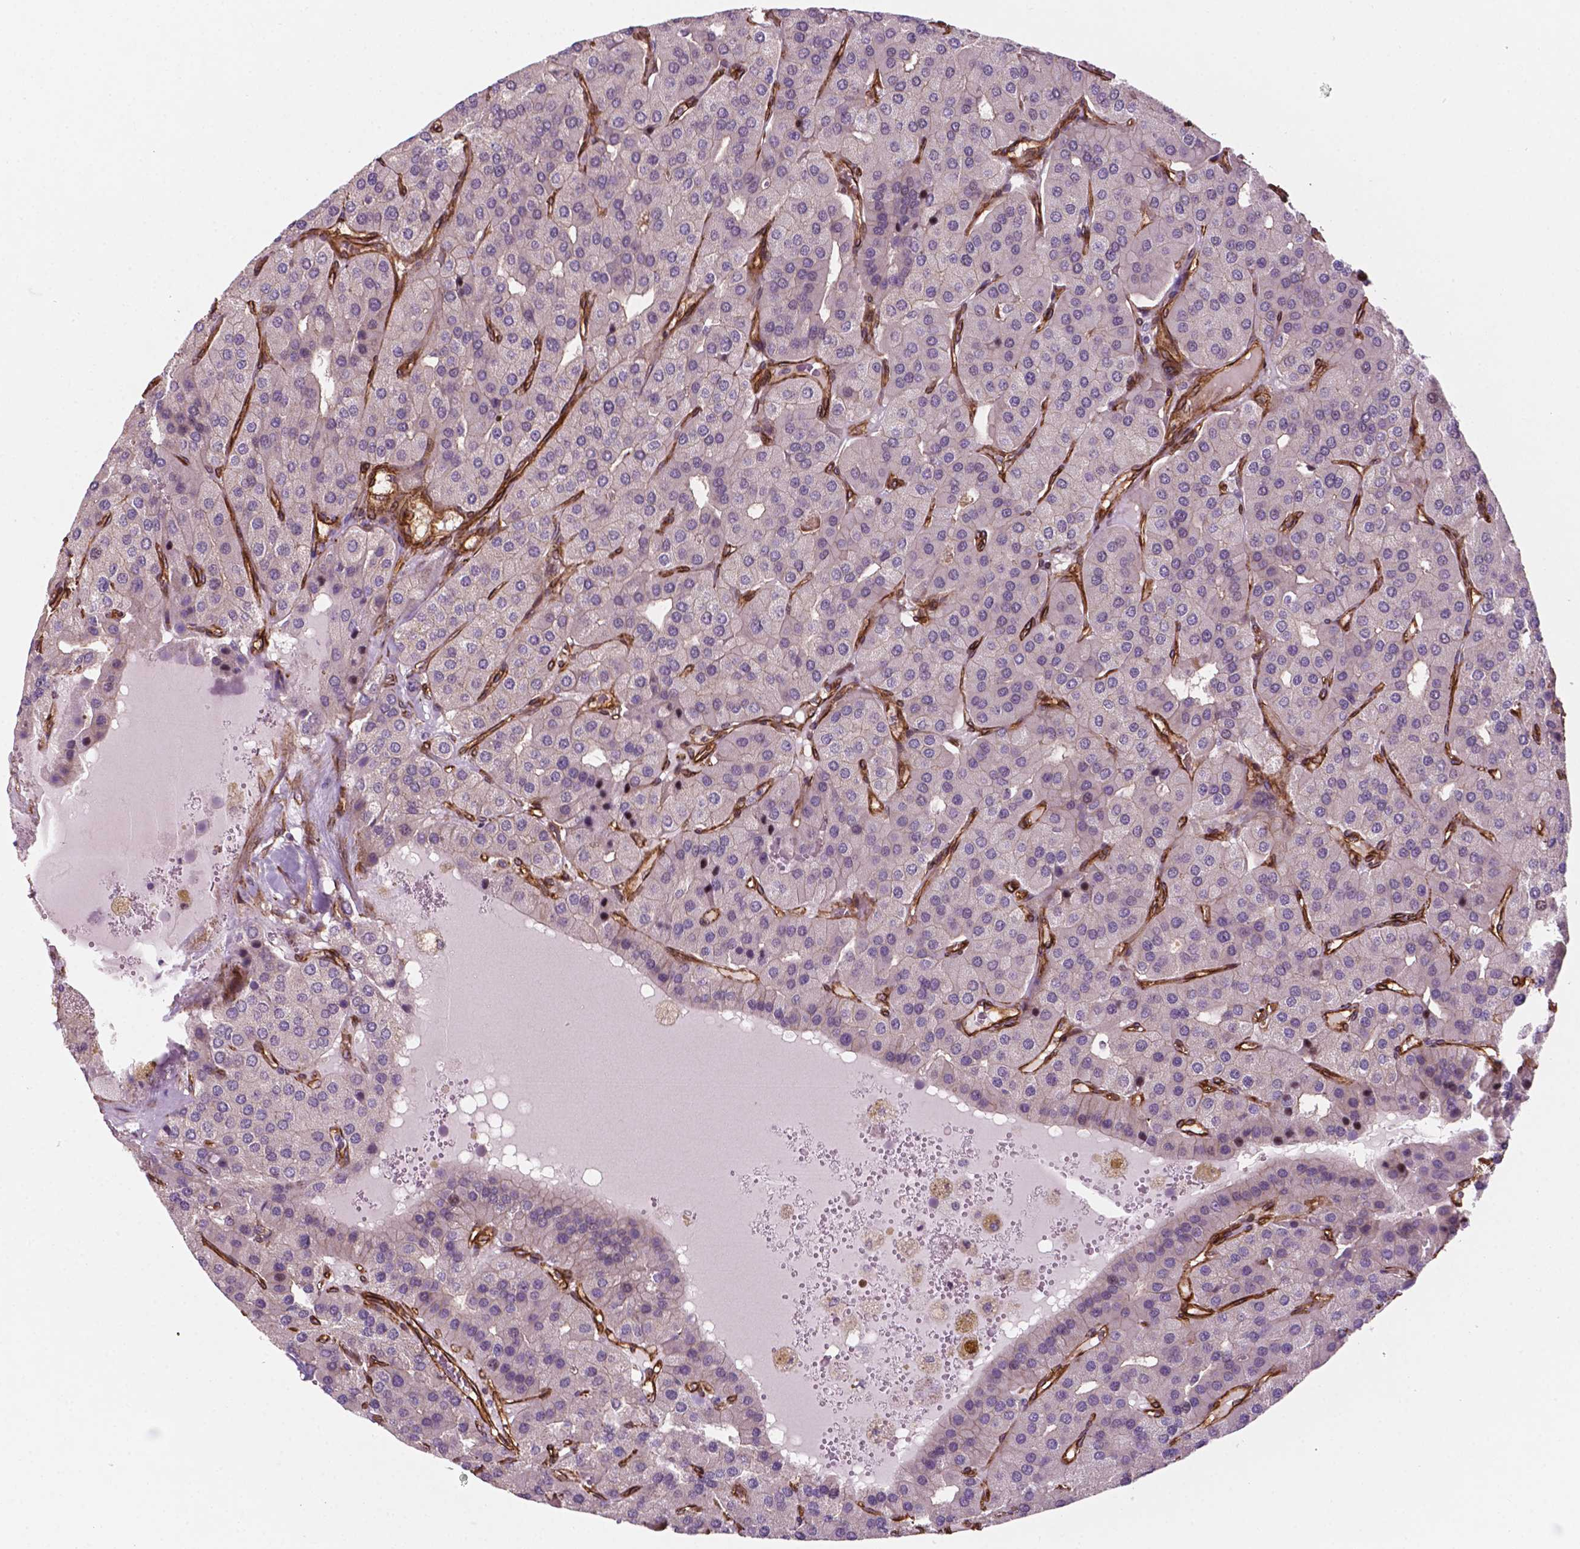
{"staining": {"intensity": "negative", "quantity": "none", "location": "none"}, "tissue": "parathyroid gland", "cell_type": "Glandular cells", "image_type": "normal", "snomed": [{"axis": "morphology", "description": "Normal tissue, NOS"}, {"axis": "morphology", "description": "Adenoma, NOS"}, {"axis": "topography", "description": "Parathyroid gland"}], "caption": "Parathyroid gland stained for a protein using immunohistochemistry (IHC) reveals no positivity glandular cells.", "gene": "EGFL8", "patient": {"sex": "female", "age": 86}}